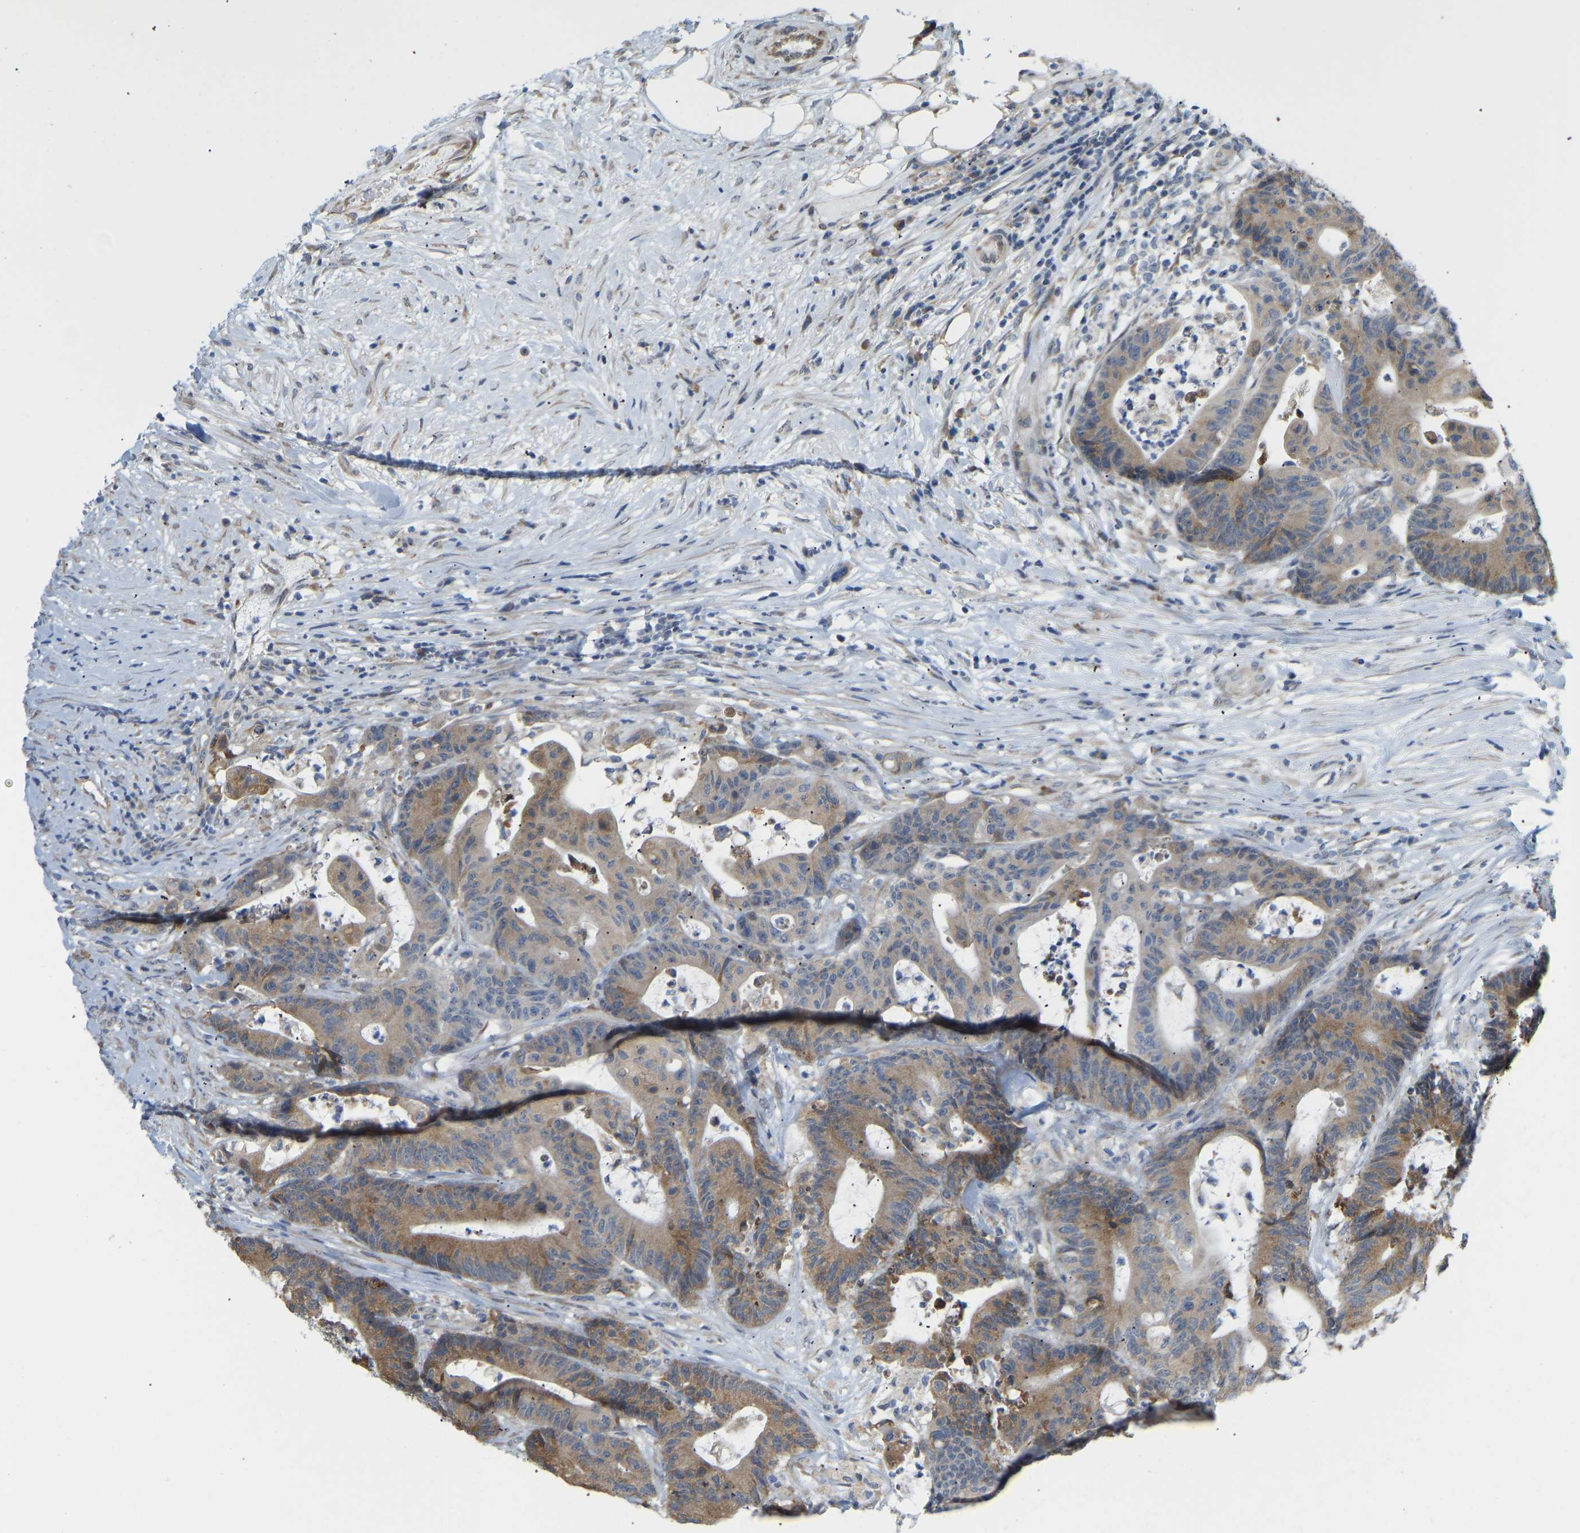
{"staining": {"intensity": "moderate", "quantity": ">75%", "location": "cytoplasmic/membranous"}, "tissue": "colorectal cancer", "cell_type": "Tumor cells", "image_type": "cancer", "snomed": [{"axis": "morphology", "description": "Adenocarcinoma, NOS"}, {"axis": "topography", "description": "Colon"}], "caption": "Human colorectal cancer stained with a protein marker demonstrates moderate staining in tumor cells.", "gene": "BEND3", "patient": {"sex": "female", "age": 84}}